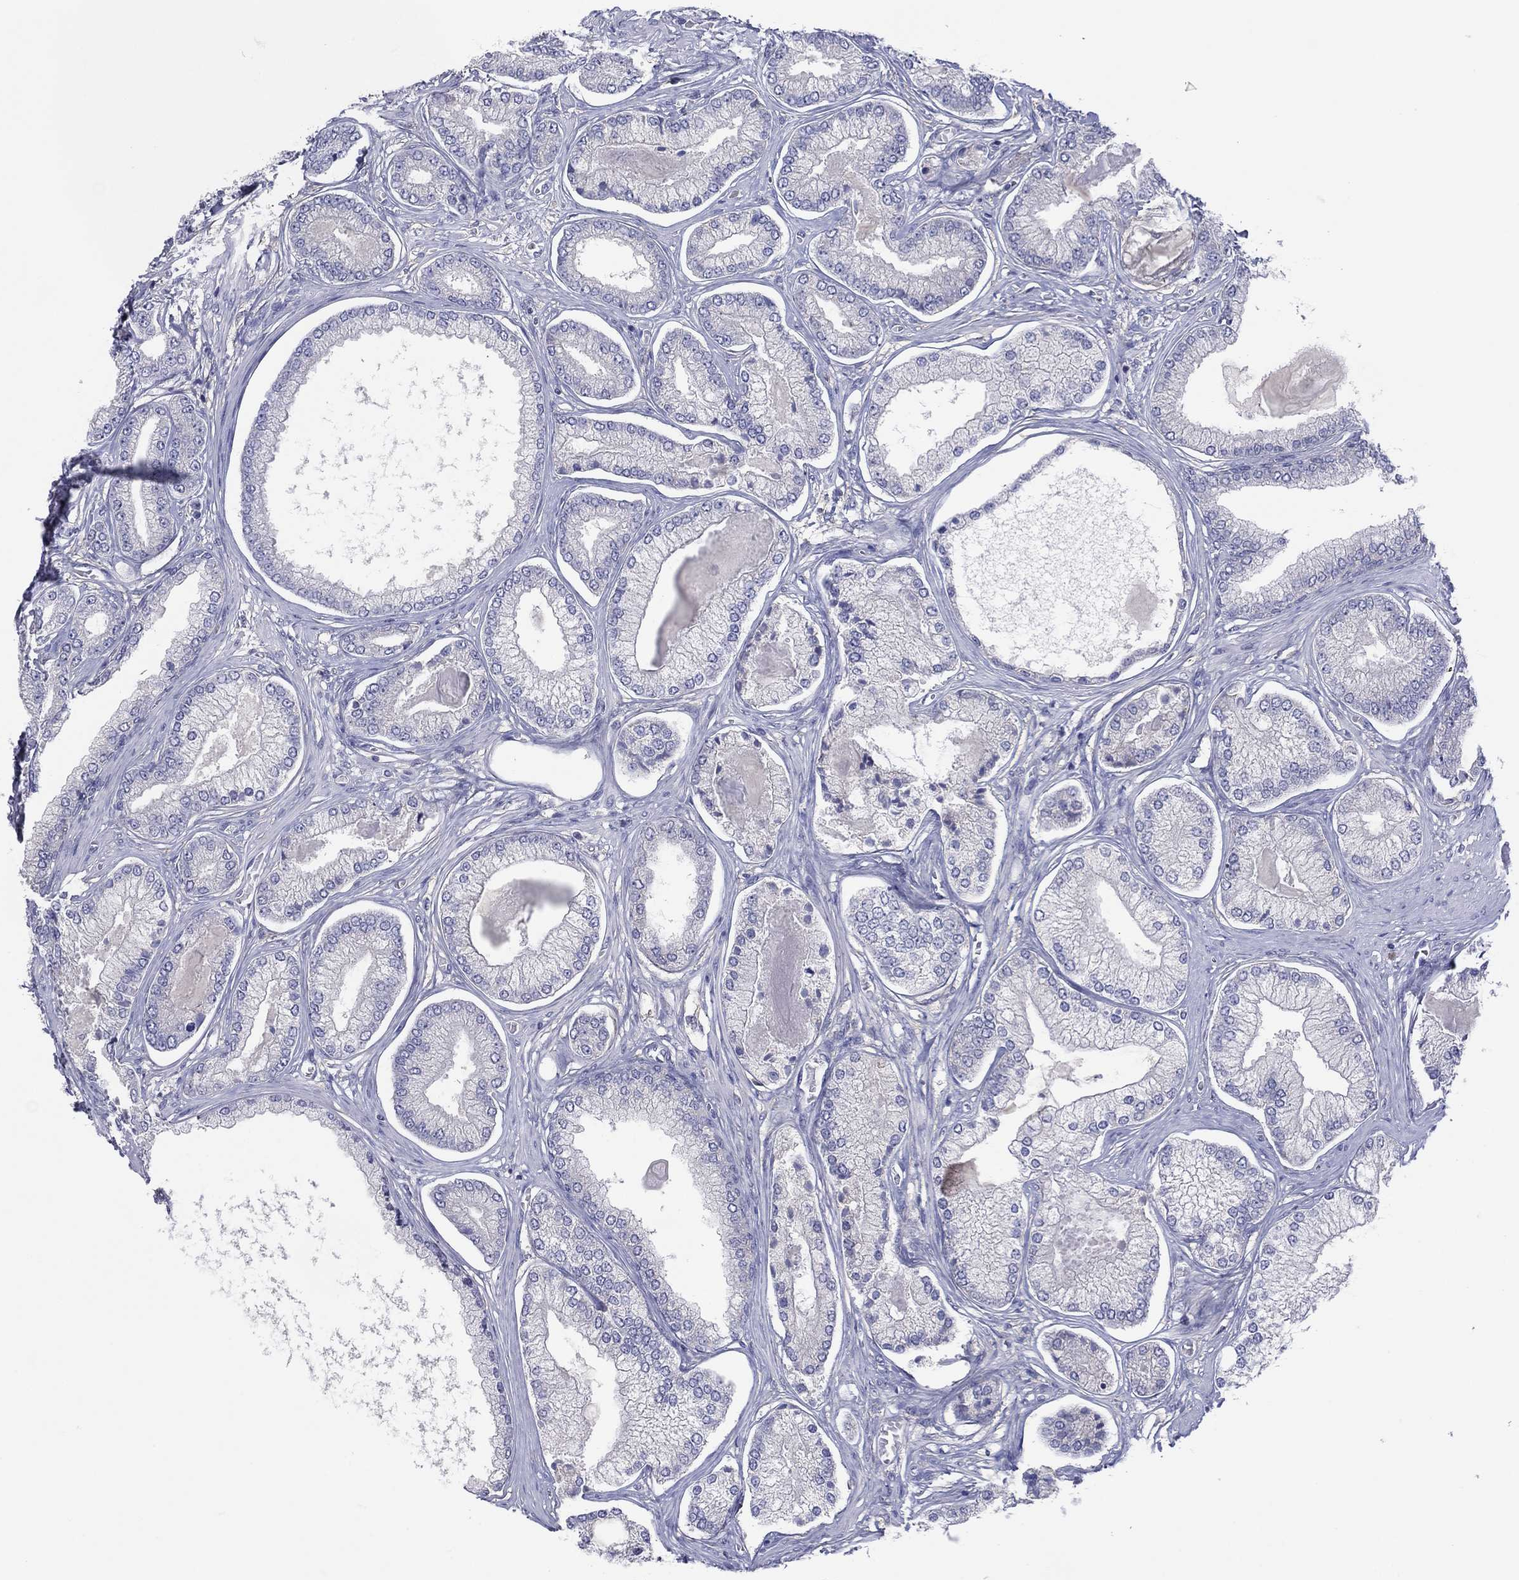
{"staining": {"intensity": "negative", "quantity": "none", "location": "none"}, "tissue": "prostate cancer", "cell_type": "Tumor cells", "image_type": "cancer", "snomed": [{"axis": "morphology", "description": "Adenocarcinoma, Low grade"}, {"axis": "topography", "description": "Prostate"}], "caption": "Prostate adenocarcinoma (low-grade) was stained to show a protein in brown. There is no significant expression in tumor cells.", "gene": "CYP2B6", "patient": {"sex": "male", "age": 57}}